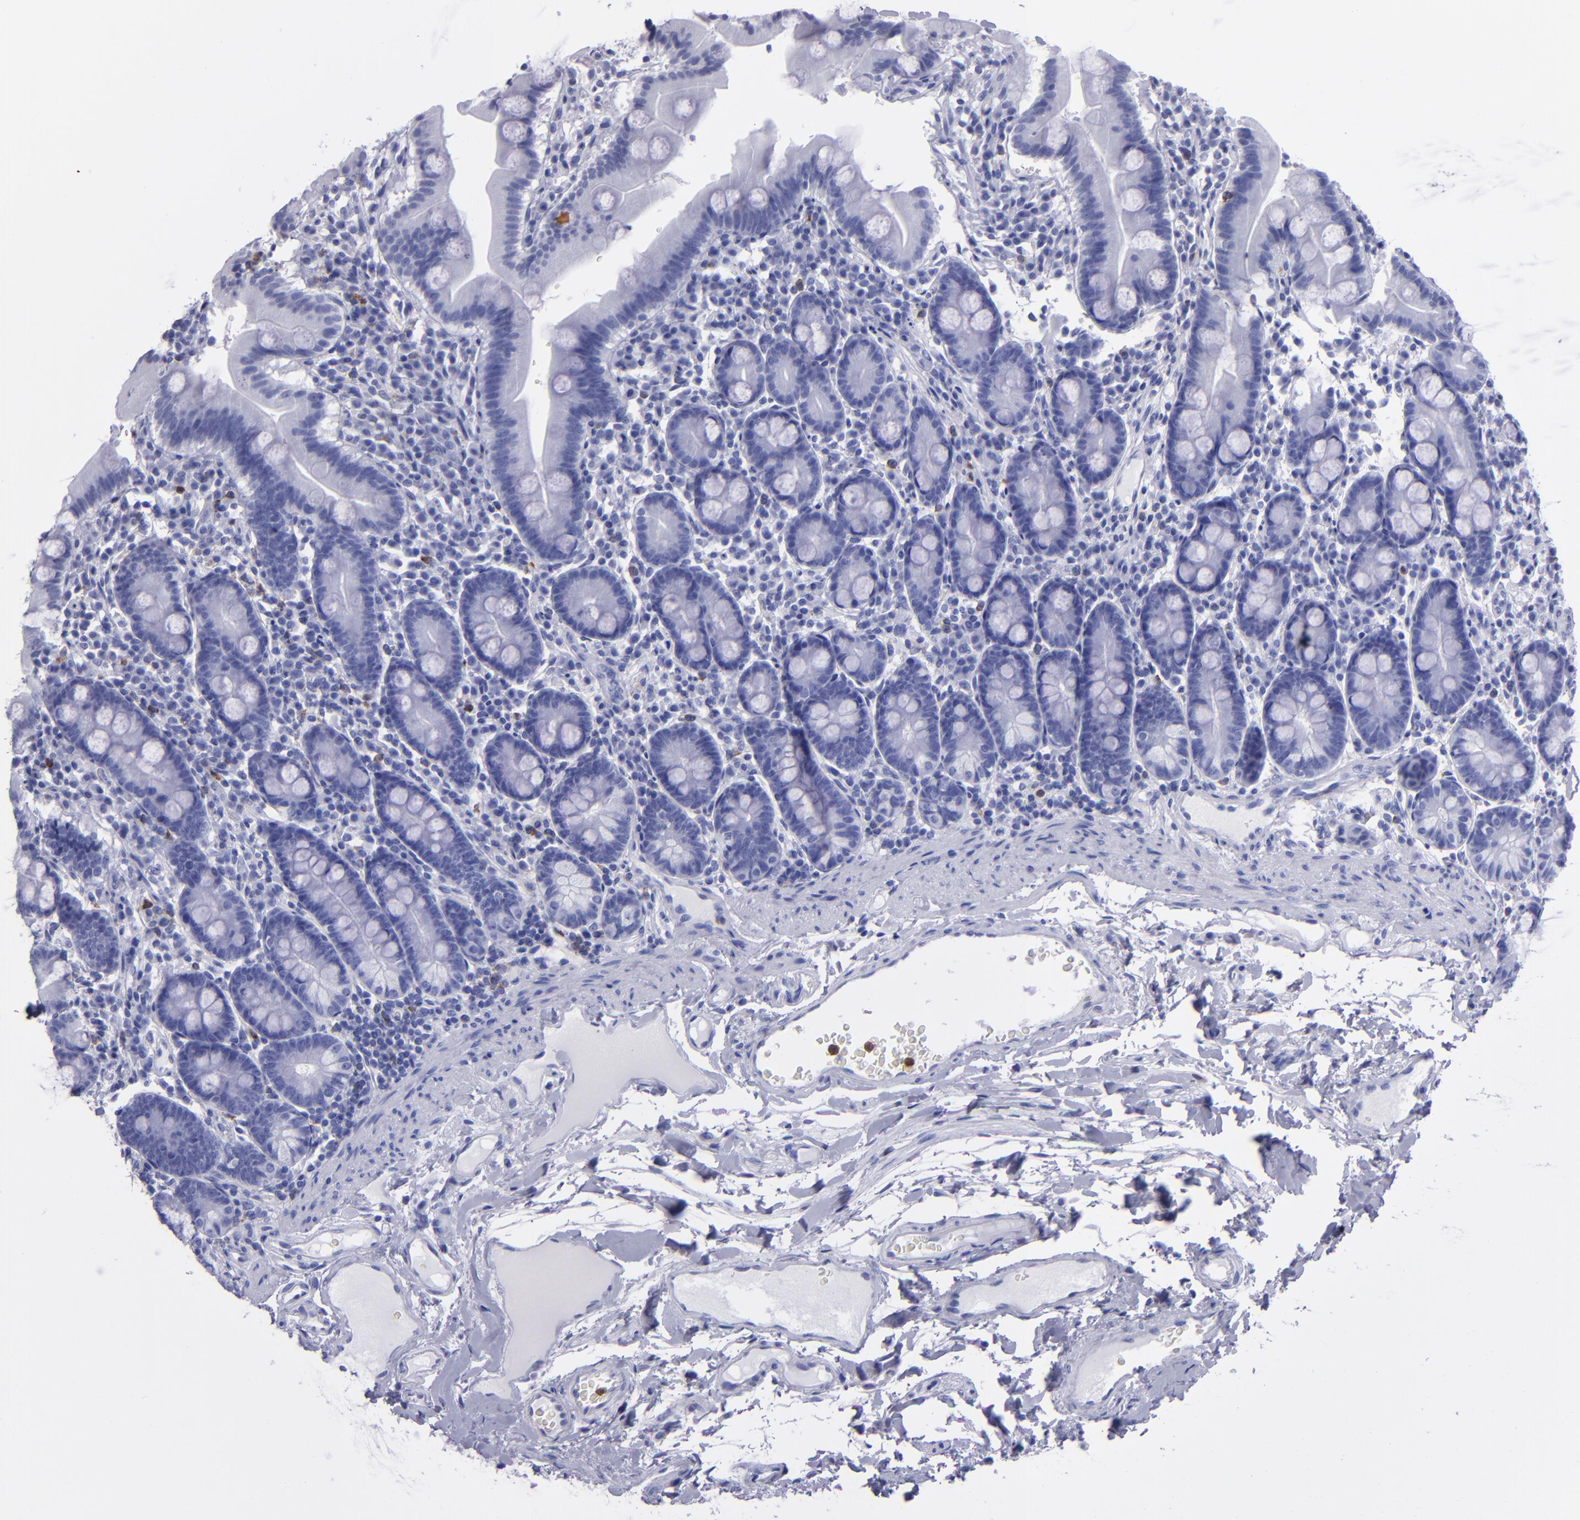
{"staining": {"intensity": "negative", "quantity": "none", "location": "none"}, "tissue": "duodenum", "cell_type": "Glandular cells", "image_type": "normal", "snomed": [{"axis": "morphology", "description": "Normal tissue, NOS"}, {"axis": "topography", "description": "Duodenum"}], "caption": "High power microscopy micrograph of an immunohistochemistry histopathology image of unremarkable duodenum, revealing no significant expression in glandular cells. The staining was performed using DAB (3,3'-diaminobenzidine) to visualize the protein expression in brown, while the nuclei were stained in blue with hematoxylin (Magnification: 20x).", "gene": "CR1", "patient": {"sex": "male", "age": 50}}